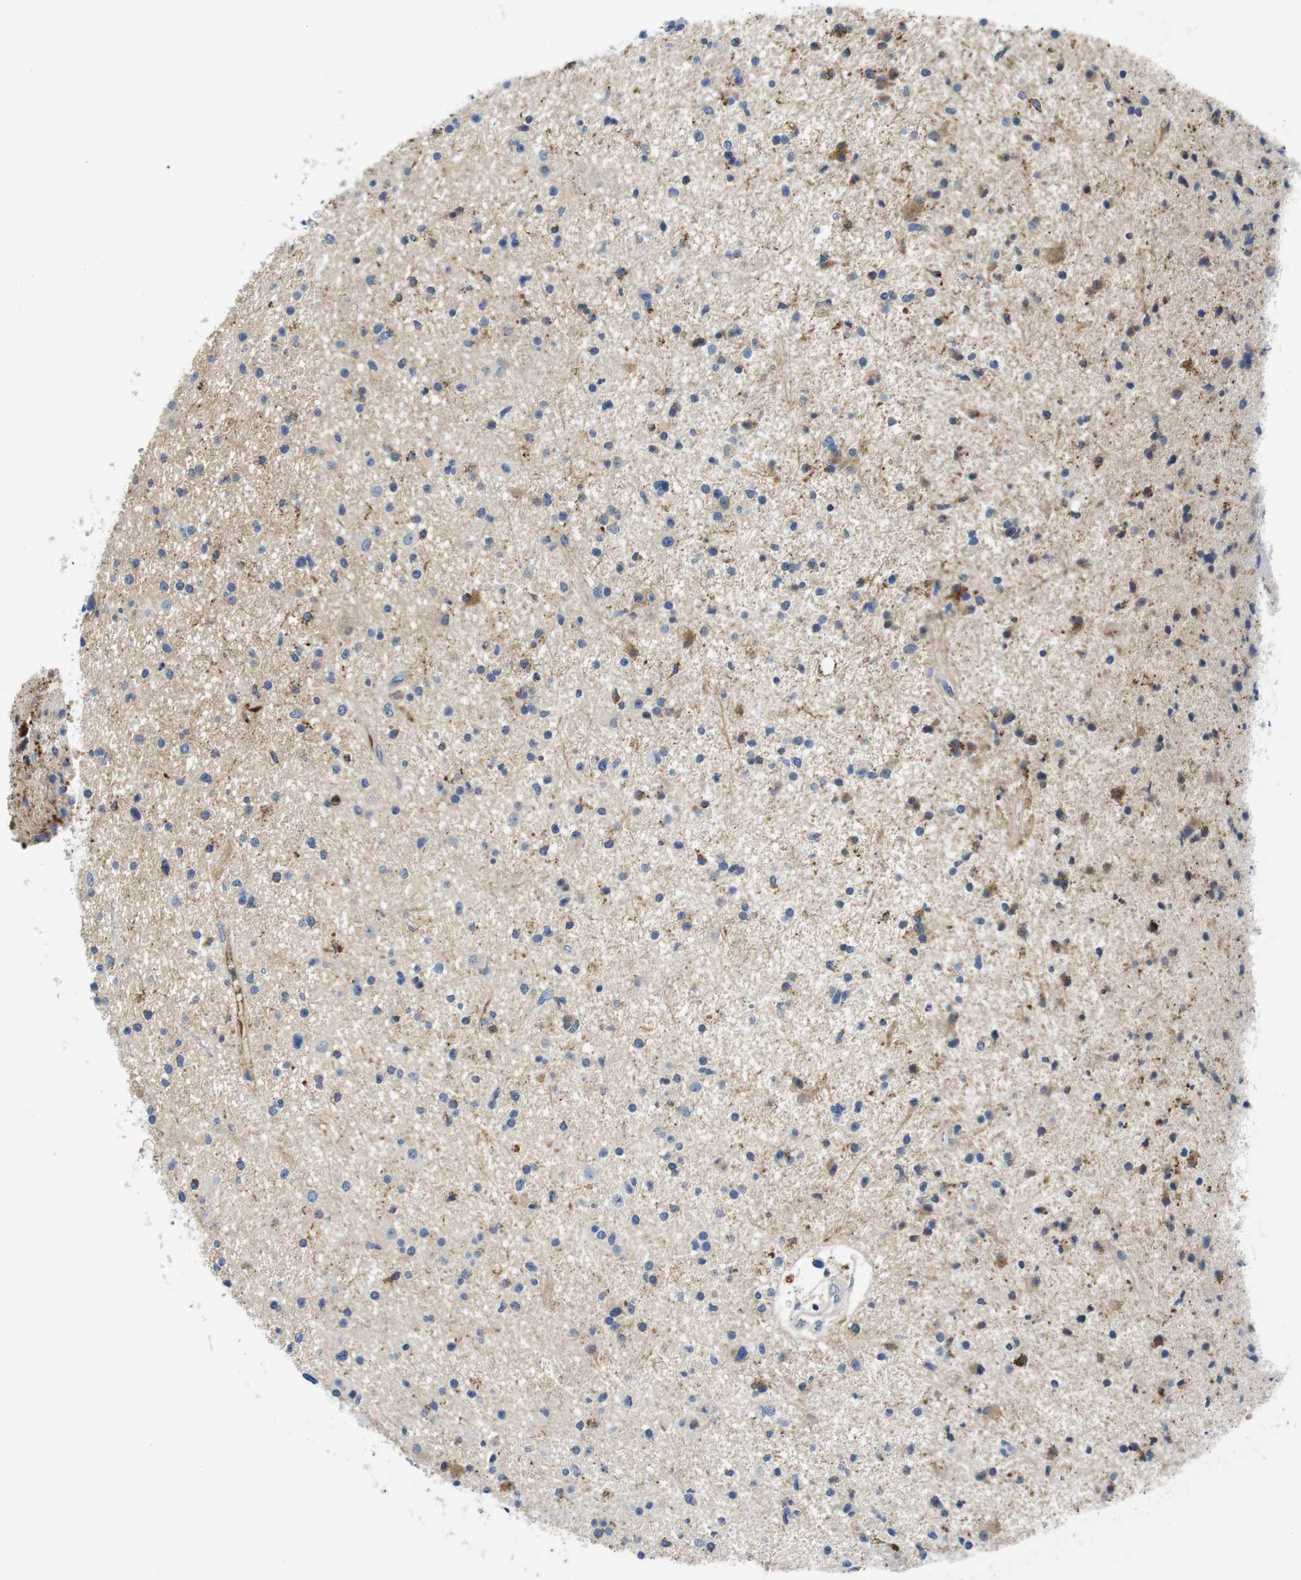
{"staining": {"intensity": "weak", "quantity": "<25%", "location": "cytoplasmic/membranous"}, "tissue": "glioma", "cell_type": "Tumor cells", "image_type": "cancer", "snomed": [{"axis": "morphology", "description": "Glioma, malignant, High grade"}, {"axis": "topography", "description": "Brain"}], "caption": "Immunohistochemistry (IHC) histopathology image of human high-grade glioma (malignant) stained for a protein (brown), which displays no positivity in tumor cells.", "gene": "IGKC", "patient": {"sex": "male", "age": 33}}